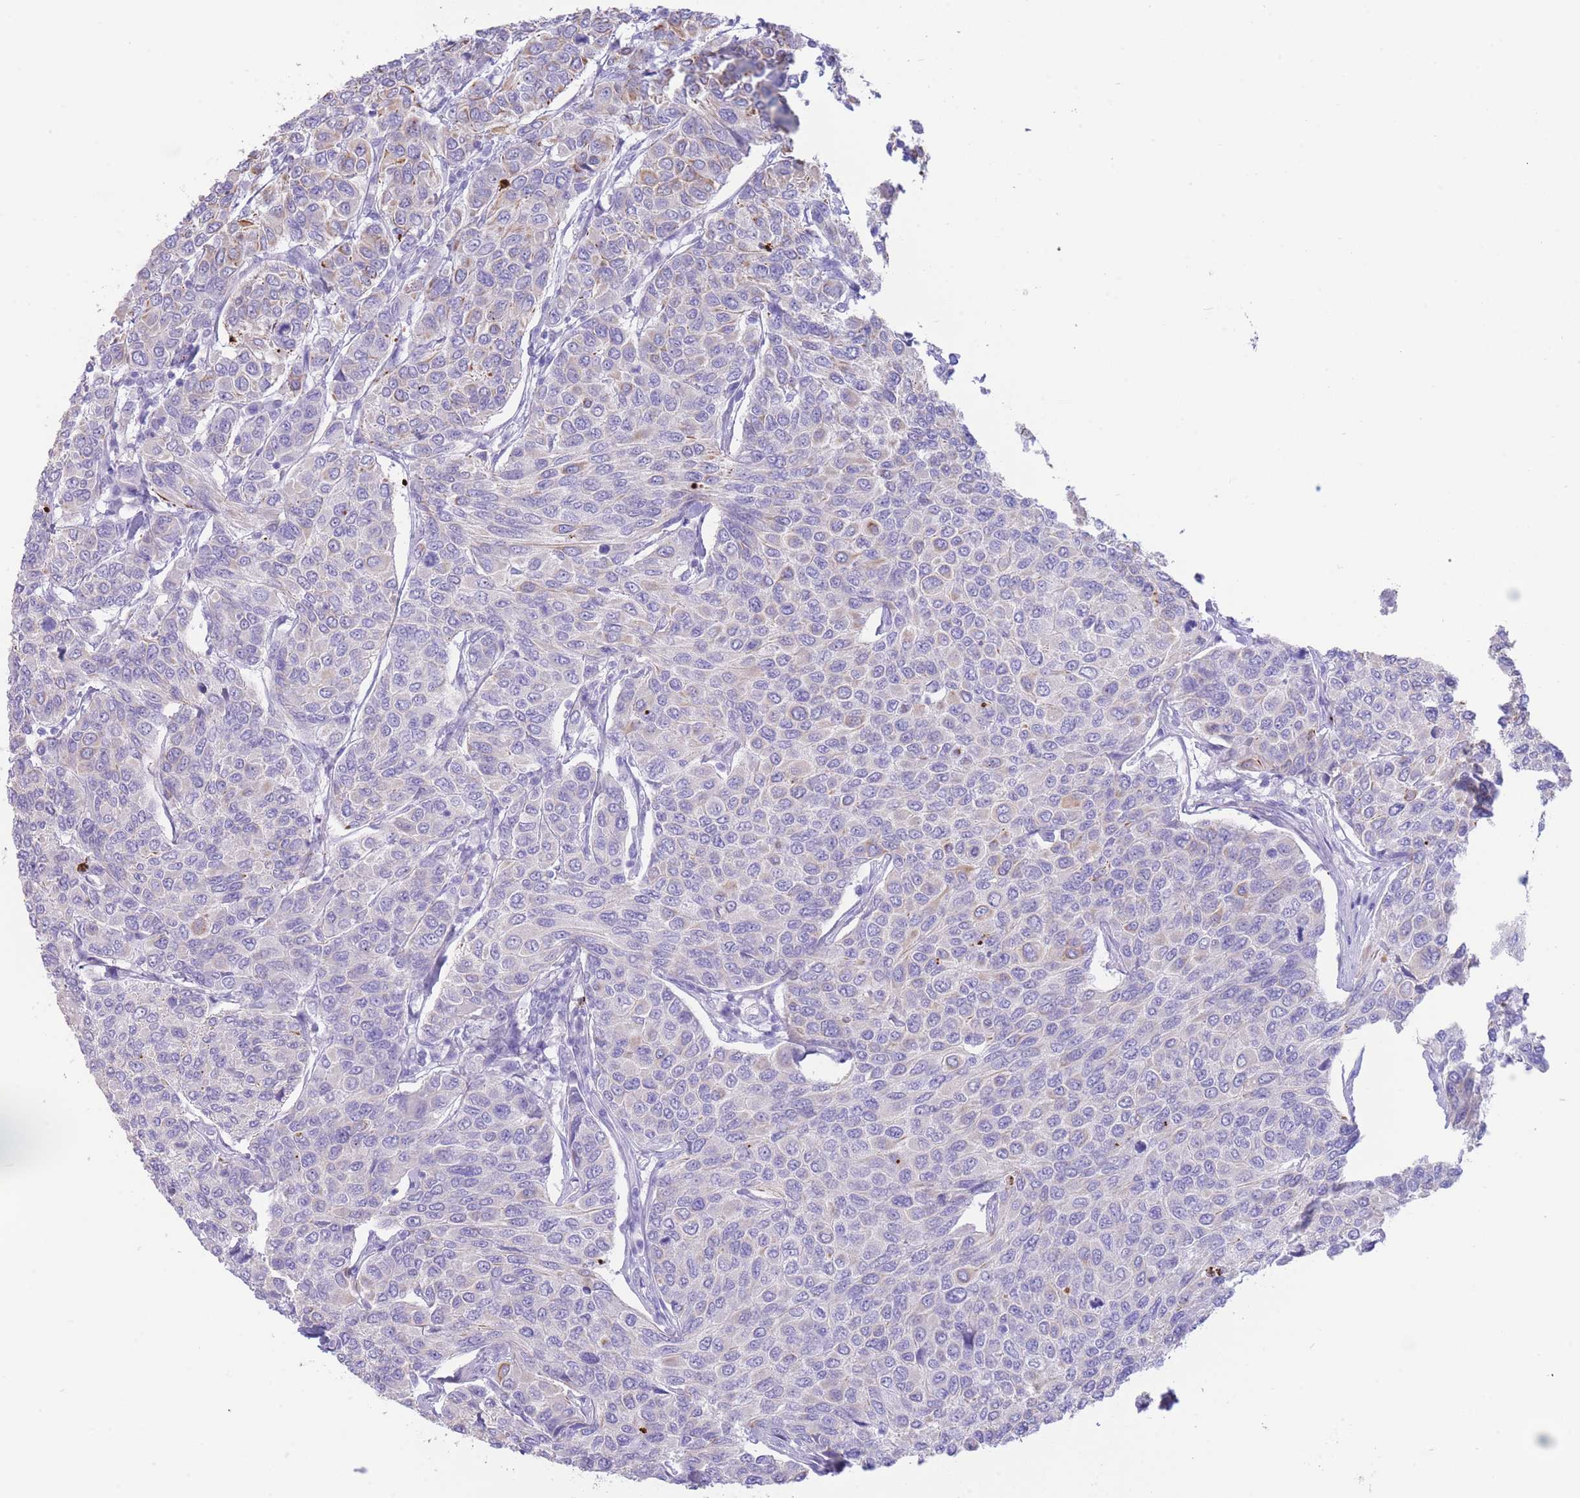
{"staining": {"intensity": "negative", "quantity": "none", "location": "none"}, "tissue": "breast cancer", "cell_type": "Tumor cells", "image_type": "cancer", "snomed": [{"axis": "morphology", "description": "Duct carcinoma"}, {"axis": "topography", "description": "Breast"}], "caption": "Tumor cells are negative for brown protein staining in breast cancer (intraductal carcinoma).", "gene": "VWA8", "patient": {"sex": "female", "age": 55}}